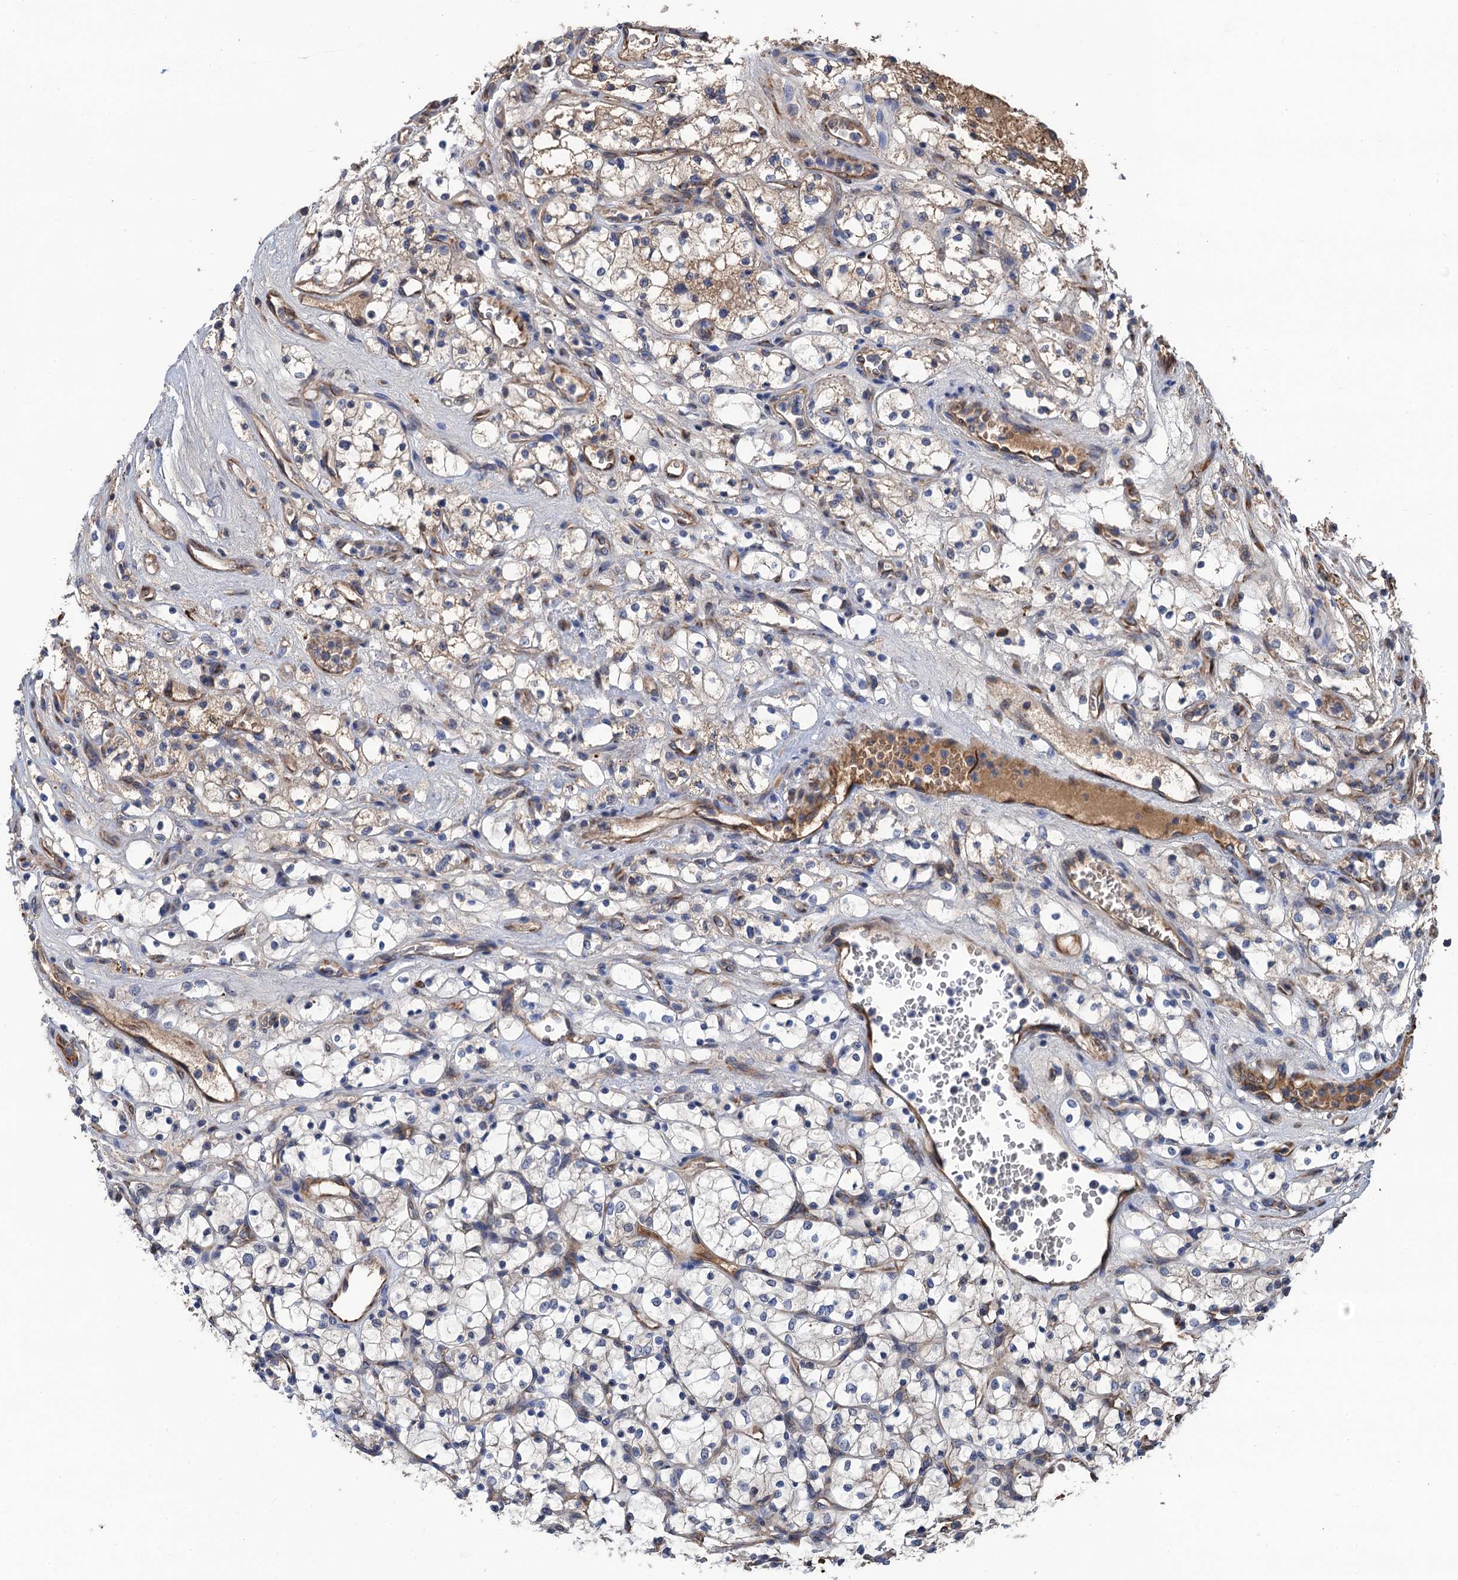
{"staining": {"intensity": "weak", "quantity": "25%-75%", "location": "cytoplasmic/membranous"}, "tissue": "renal cancer", "cell_type": "Tumor cells", "image_type": "cancer", "snomed": [{"axis": "morphology", "description": "Adenocarcinoma, NOS"}, {"axis": "topography", "description": "Kidney"}], "caption": "High-power microscopy captured an immunohistochemistry micrograph of renal cancer (adenocarcinoma), revealing weak cytoplasmic/membranous expression in approximately 25%-75% of tumor cells. The staining is performed using DAB brown chromogen to label protein expression. The nuclei are counter-stained blue using hematoxylin.", "gene": "CNNM1", "patient": {"sex": "female", "age": 69}}